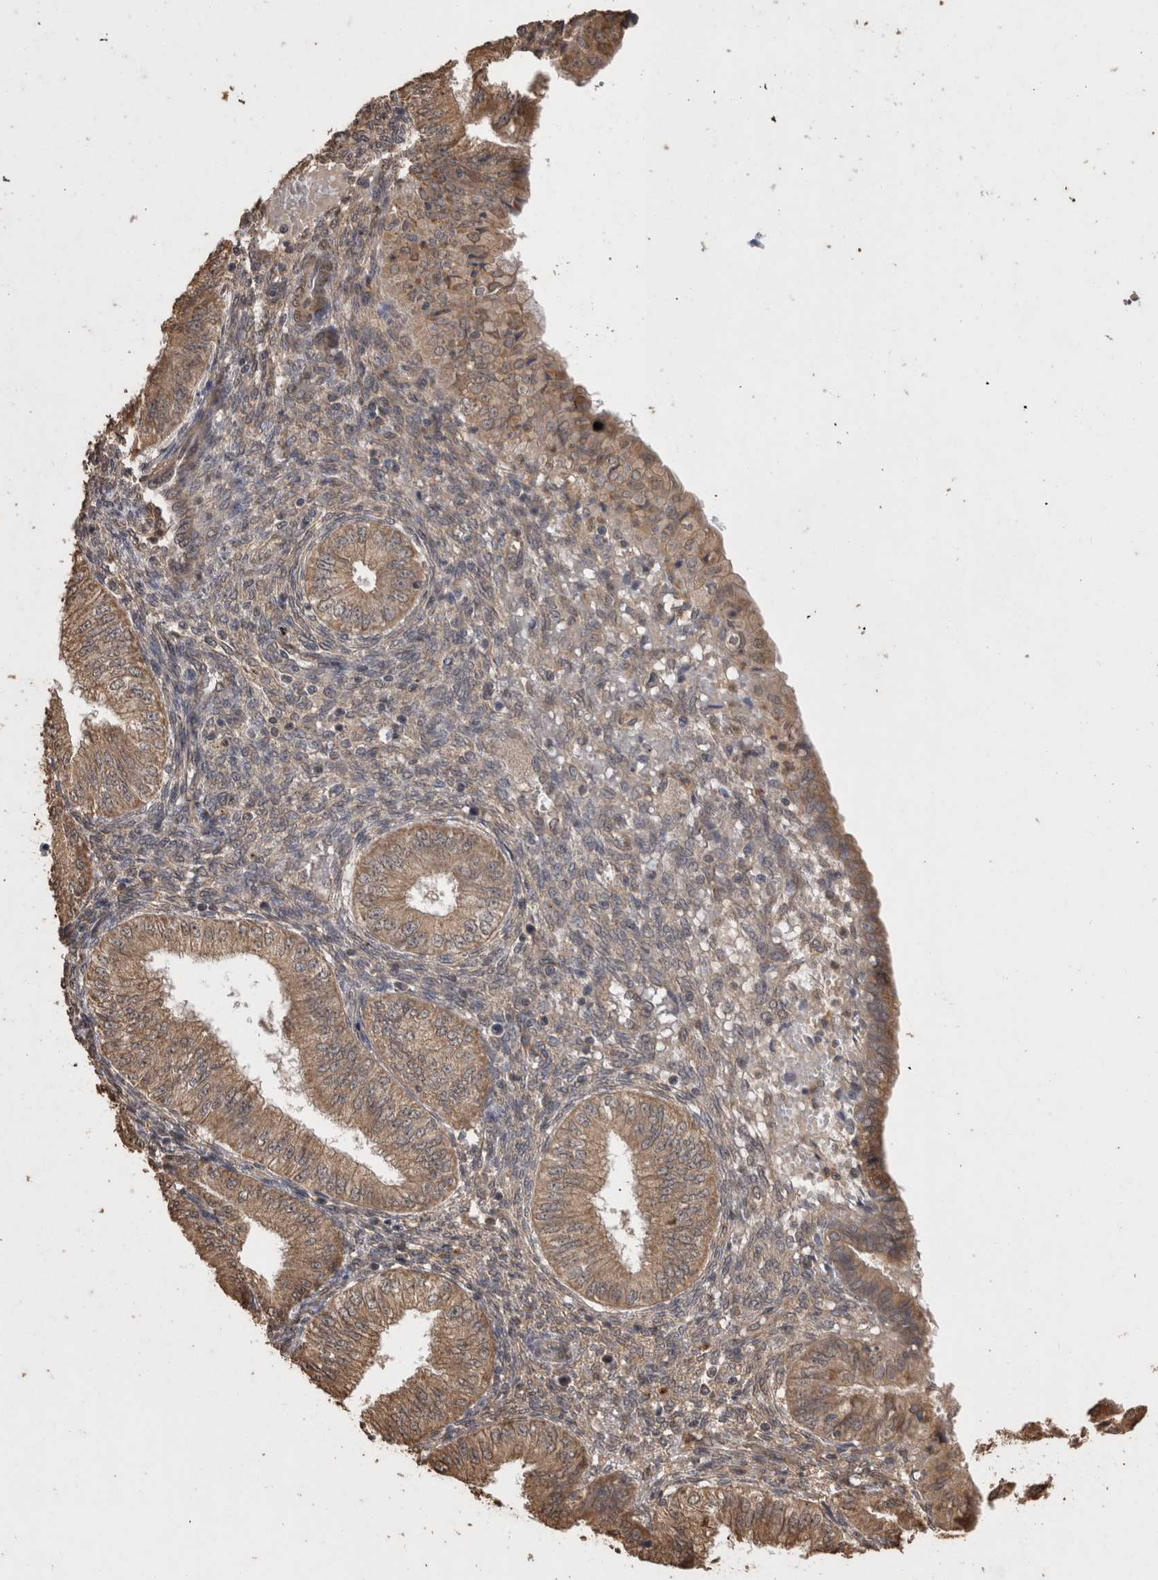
{"staining": {"intensity": "moderate", "quantity": ">75%", "location": "cytoplasmic/membranous"}, "tissue": "endometrial cancer", "cell_type": "Tumor cells", "image_type": "cancer", "snomed": [{"axis": "morphology", "description": "Normal tissue, NOS"}, {"axis": "morphology", "description": "Adenocarcinoma, NOS"}, {"axis": "topography", "description": "Endometrium"}], "caption": "Immunohistochemical staining of human endometrial cancer displays moderate cytoplasmic/membranous protein staining in about >75% of tumor cells.", "gene": "SOCS5", "patient": {"sex": "female", "age": 53}}